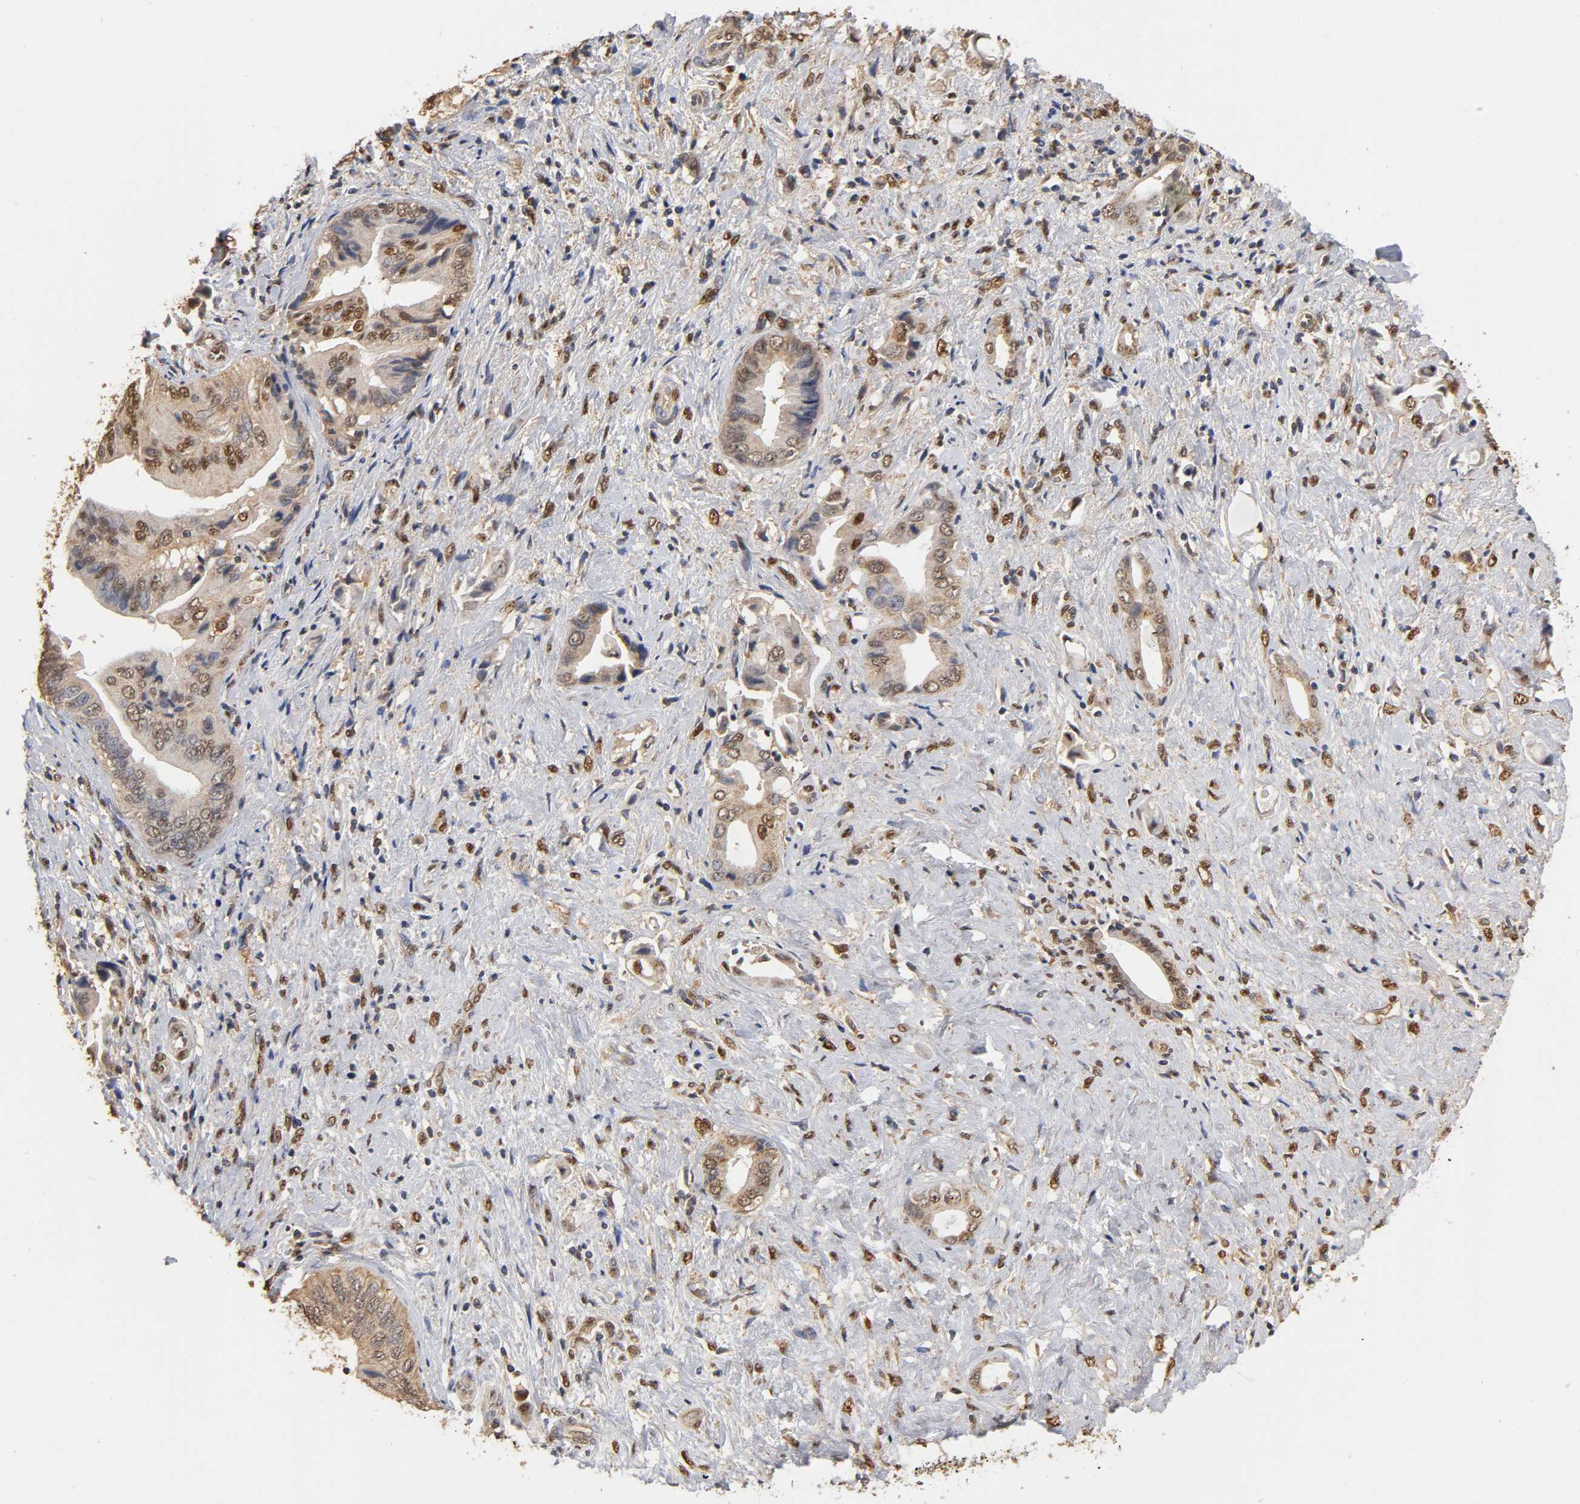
{"staining": {"intensity": "moderate", "quantity": "25%-75%", "location": "cytoplasmic/membranous"}, "tissue": "liver cancer", "cell_type": "Tumor cells", "image_type": "cancer", "snomed": [{"axis": "morphology", "description": "Cholangiocarcinoma"}, {"axis": "topography", "description": "Liver"}], "caption": "The photomicrograph displays staining of liver cholangiocarcinoma, revealing moderate cytoplasmic/membranous protein positivity (brown color) within tumor cells.", "gene": "PKN1", "patient": {"sex": "male", "age": 58}}